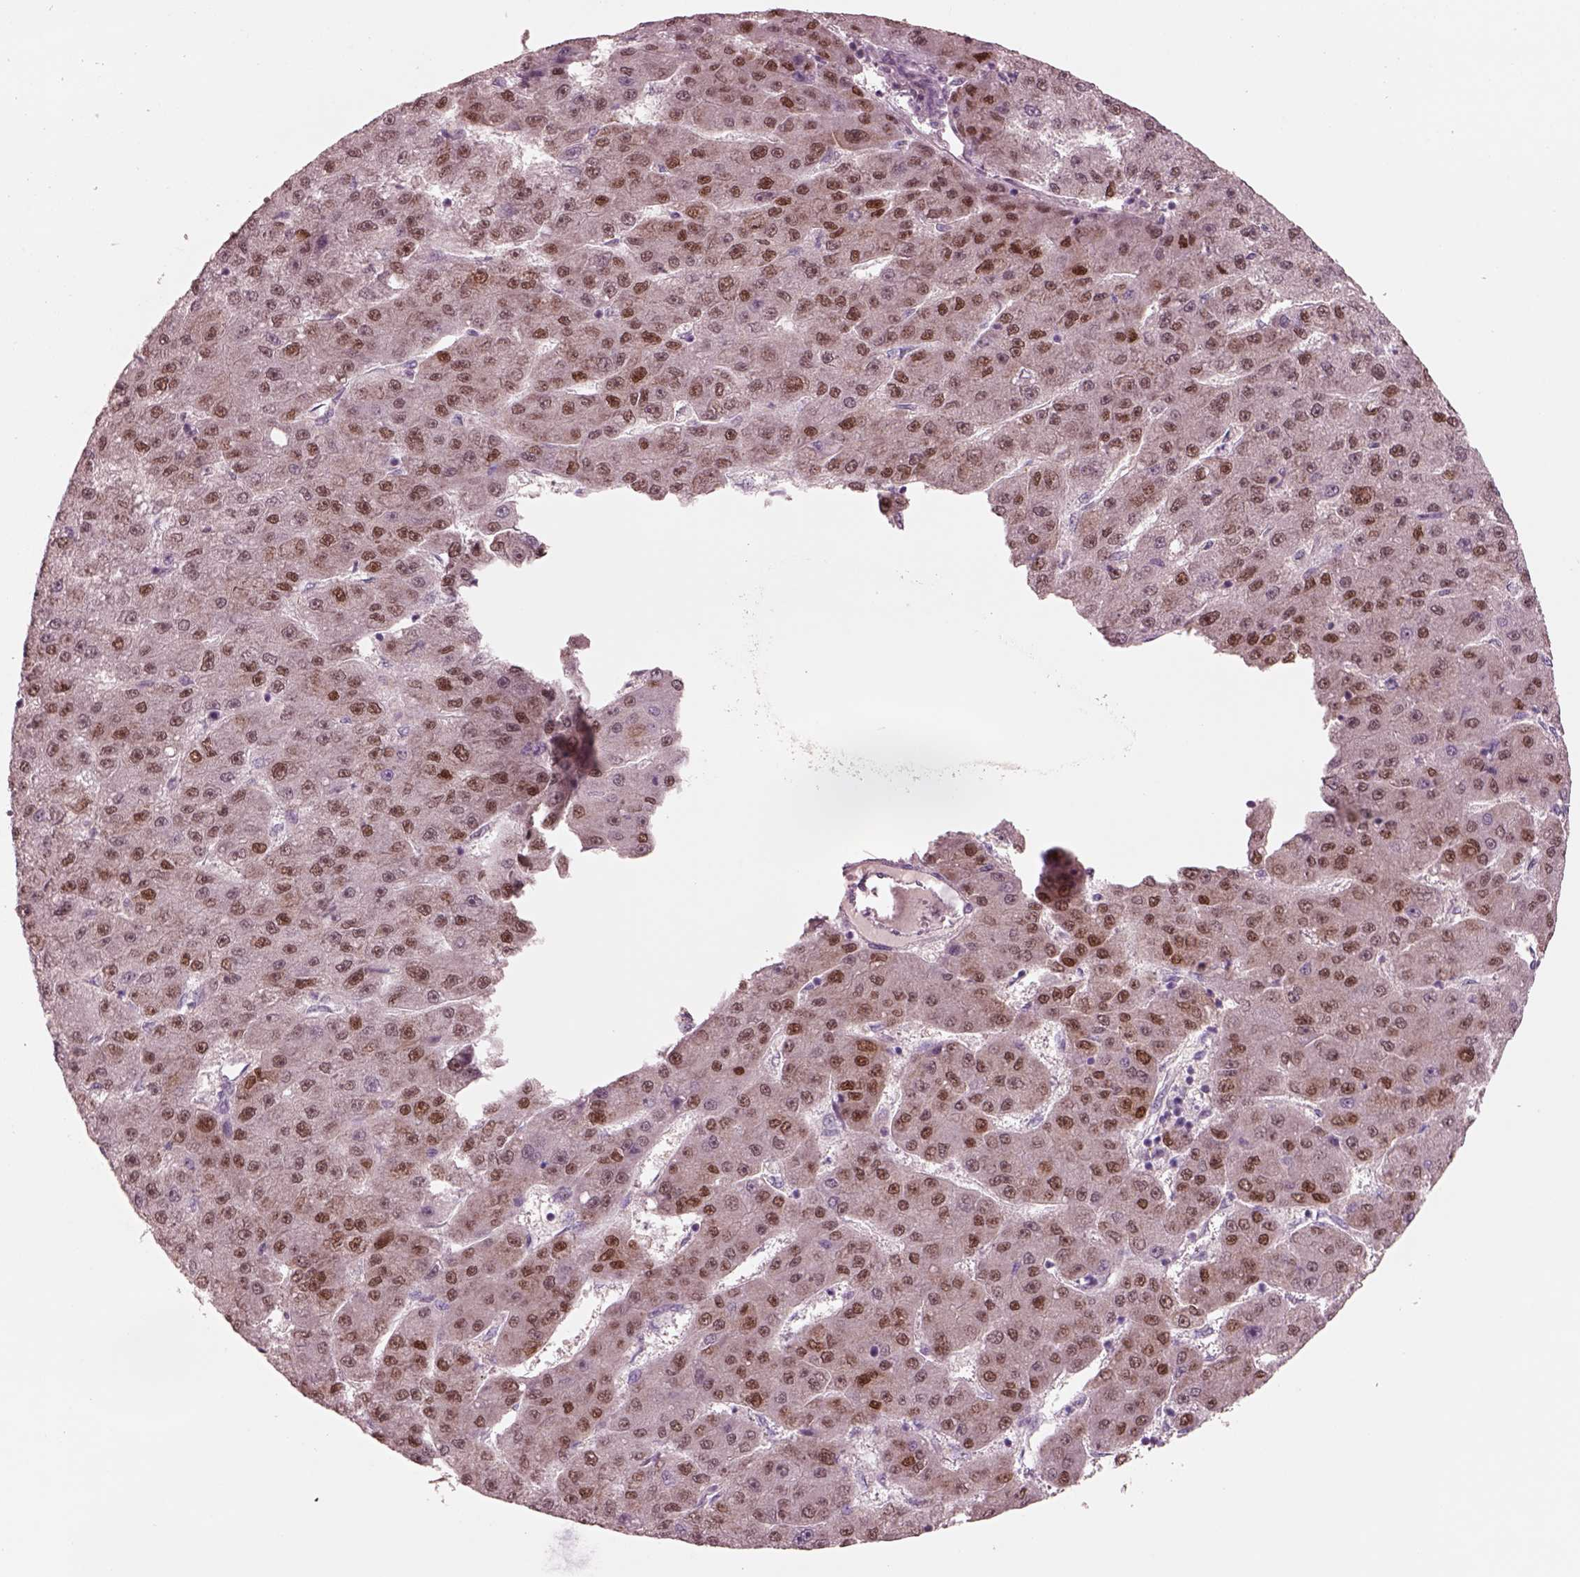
{"staining": {"intensity": "moderate", "quantity": ">75%", "location": "nuclear"}, "tissue": "liver cancer", "cell_type": "Tumor cells", "image_type": "cancer", "snomed": [{"axis": "morphology", "description": "Carcinoma, Hepatocellular, NOS"}, {"axis": "topography", "description": "Liver"}], "caption": "Immunohistochemistry of liver hepatocellular carcinoma shows medium levels of moderate nuclear positivity in approximately >75% of tumor cells. Using DAB (3,3'-diaminobenzidine) (brown) and hematoxylin (blue) stains, captured at high magnification using brightfield microscopy.", "gene": "SOX9", "patient": {"sex": "male", "age": 67}}